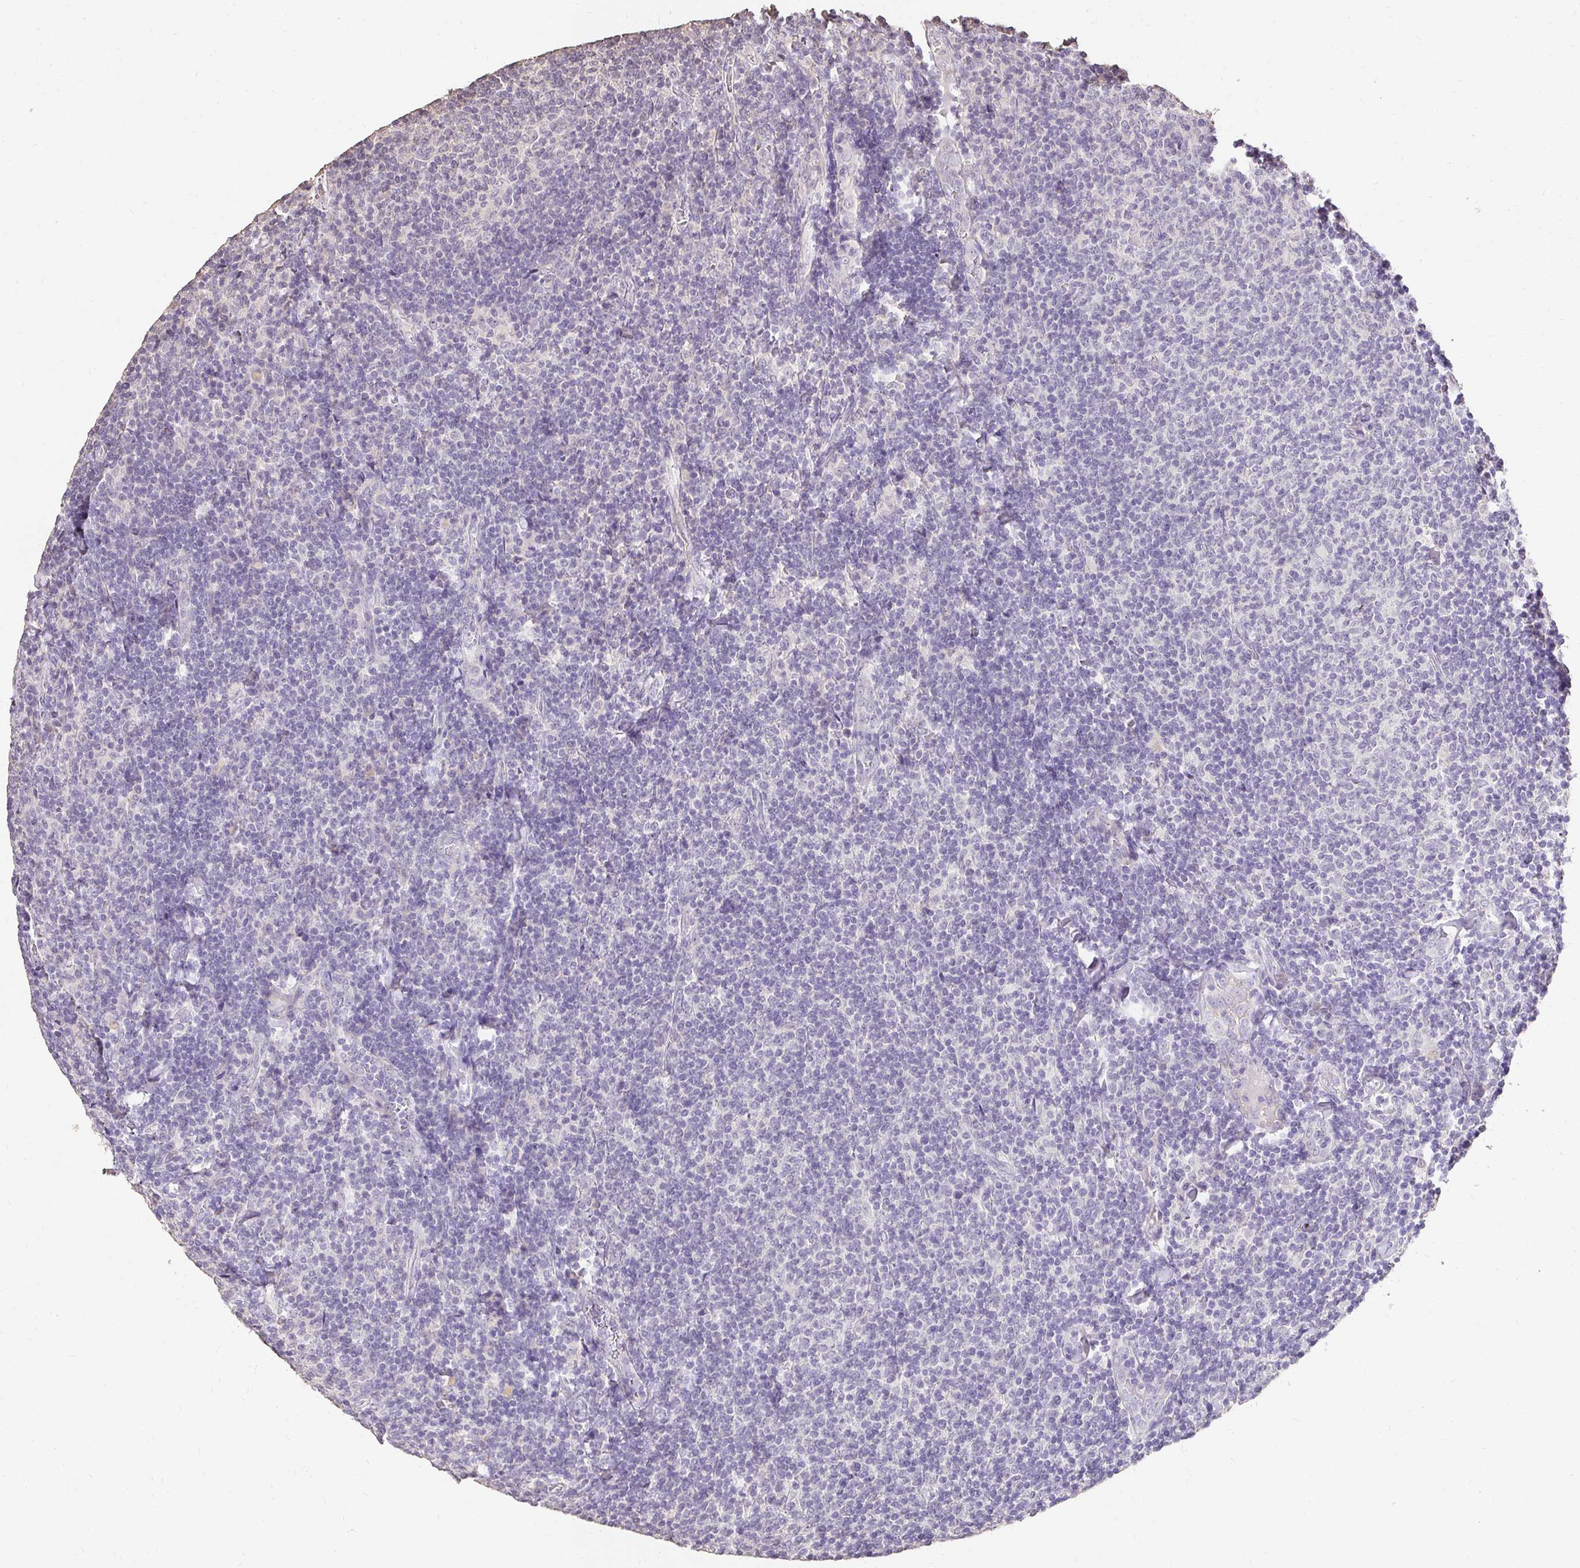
{"staining": {"intensity": "negative", "quantity": "none", "location": "none"}, "tissue": "lymphoma", "cell_type": "Tumor cells", "image_type": "cancer", "snomed": [{"axis": "morphology", "description": "Malignant lymphoma, non-Hodgkin's type, Low grade"}, {"axis": "topography", "description": "Lymph node"}], "caption": "DAB (3,3'-diaminobenzidine) immunohistochemical staining of low-grade malignant lymphoma, non-Hodgkin's type shows no significant staining in tumor cells.", "gene": "UGT1A6", "patient": {"sex": "male", "age": 52}}